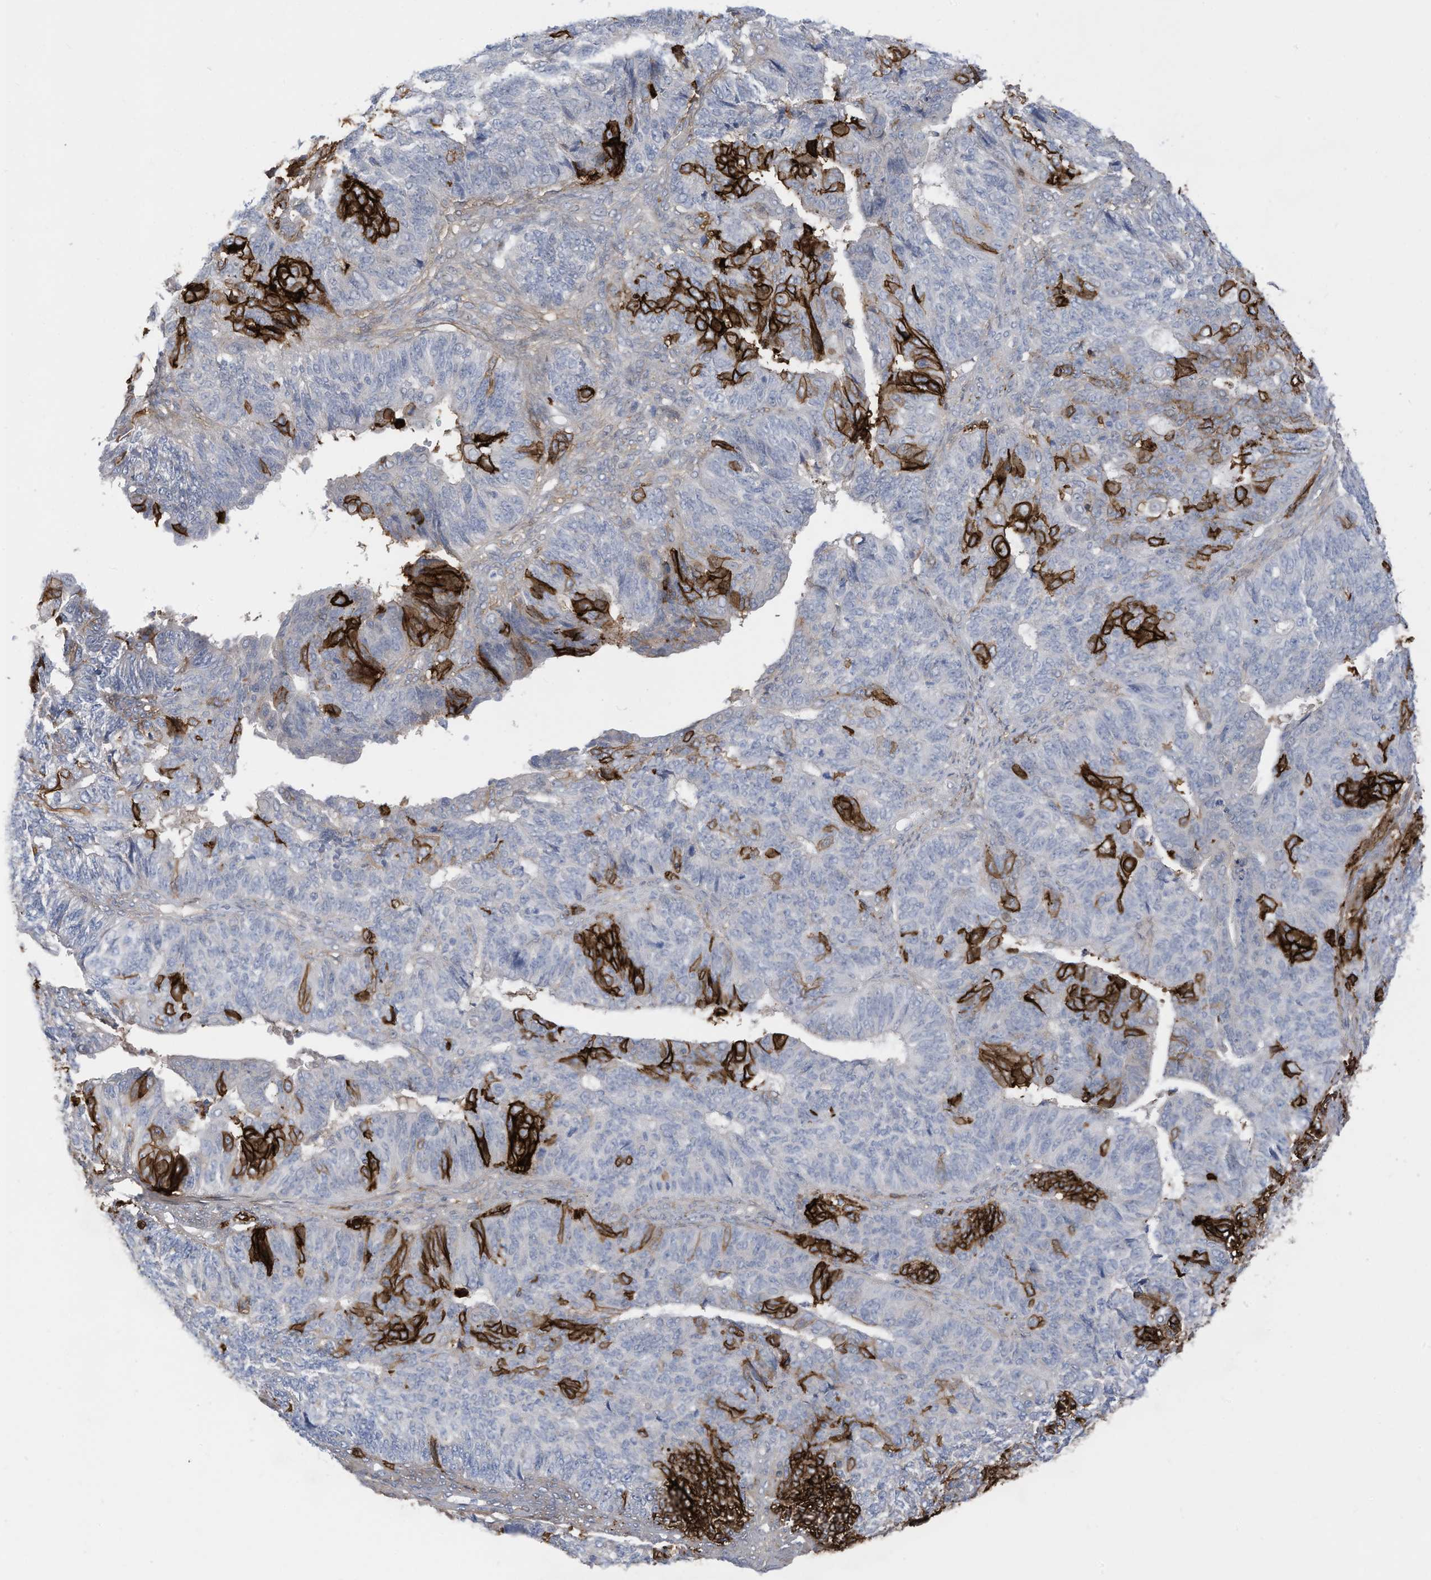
{"staining": {"intensity": "strong", "quantity": "<25%", "location": "cytoplasmic/membranous"}, "tissue": "endometrial cancer", "cell_type": "Tumor cells", "image_type": "cancer", "snomed": [{"axis": "morphology", "description": "Adenocarcinoma, NOS"}, {"axis": "topography", "description": "Endometrium"}], "caption": "High-magnification brightfield microscopy of endometrial cancer (adenocarcinoma) stained with DAB (3,3'-diaminobenzidine) (brown) and counterstained with hematoxylin (blue). tumor cells exhibit strong cytoplasmic/membranous positivity is seen in approximately<25% of cells.", "gene": "SLC1A5", "patient": {"sex": "female", "age": 32}}